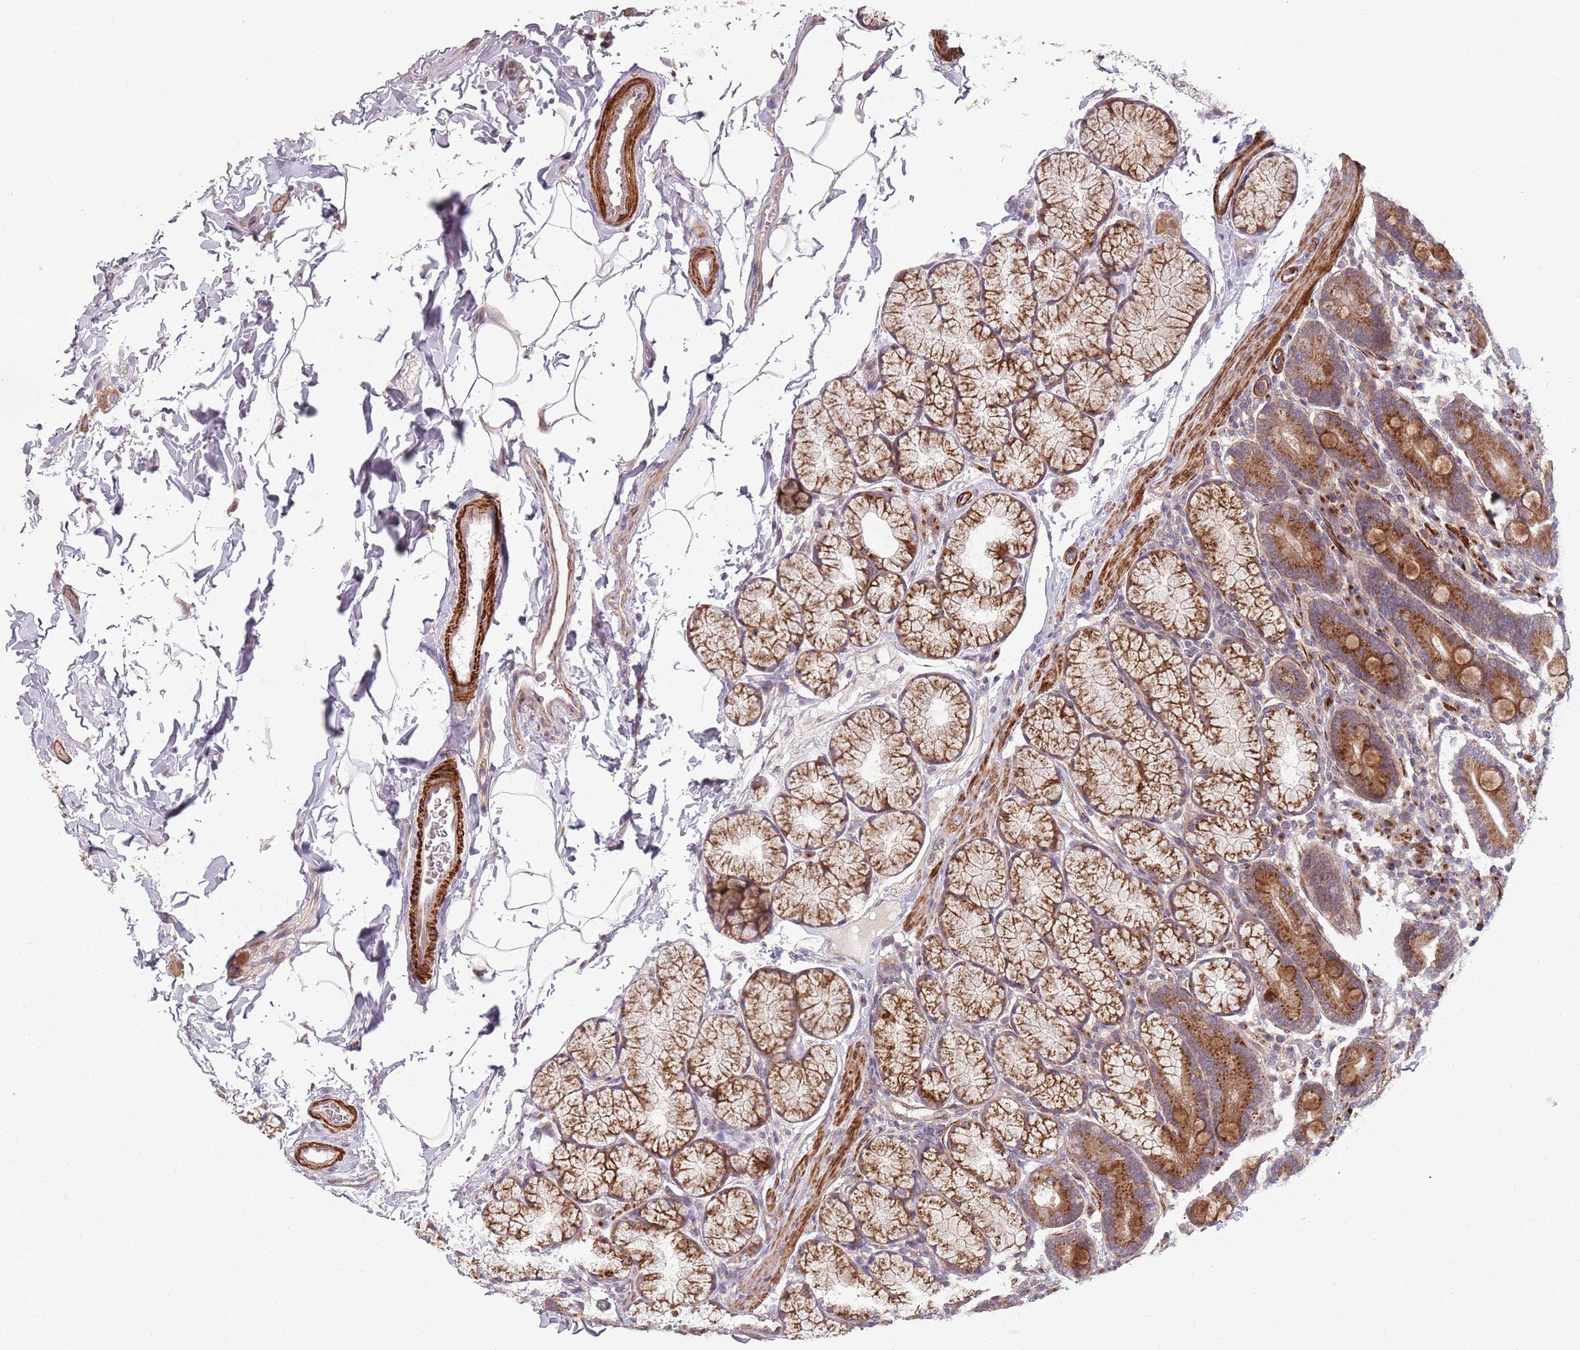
{"staining": {"intensity": "strong", "quantity": ">75%", "location": "cytoplasmic/membranous"}, "tissue": "duodenum", "cell_type": "Glandular cells", "image_type": "normal", "snomed": [{"axis": "morphology", "description": "Normal tissue, NOS"}, {"axis": "topography", "description": "Duodenum"}], "caption": "Benign duodenum reveals strong cytoplasmic/membranous staining in approximately >75% of glandular cells, visualized by immunohistochemistry.", "gene": "PLD6", "patient": {"sex": "male", "age": 35}}